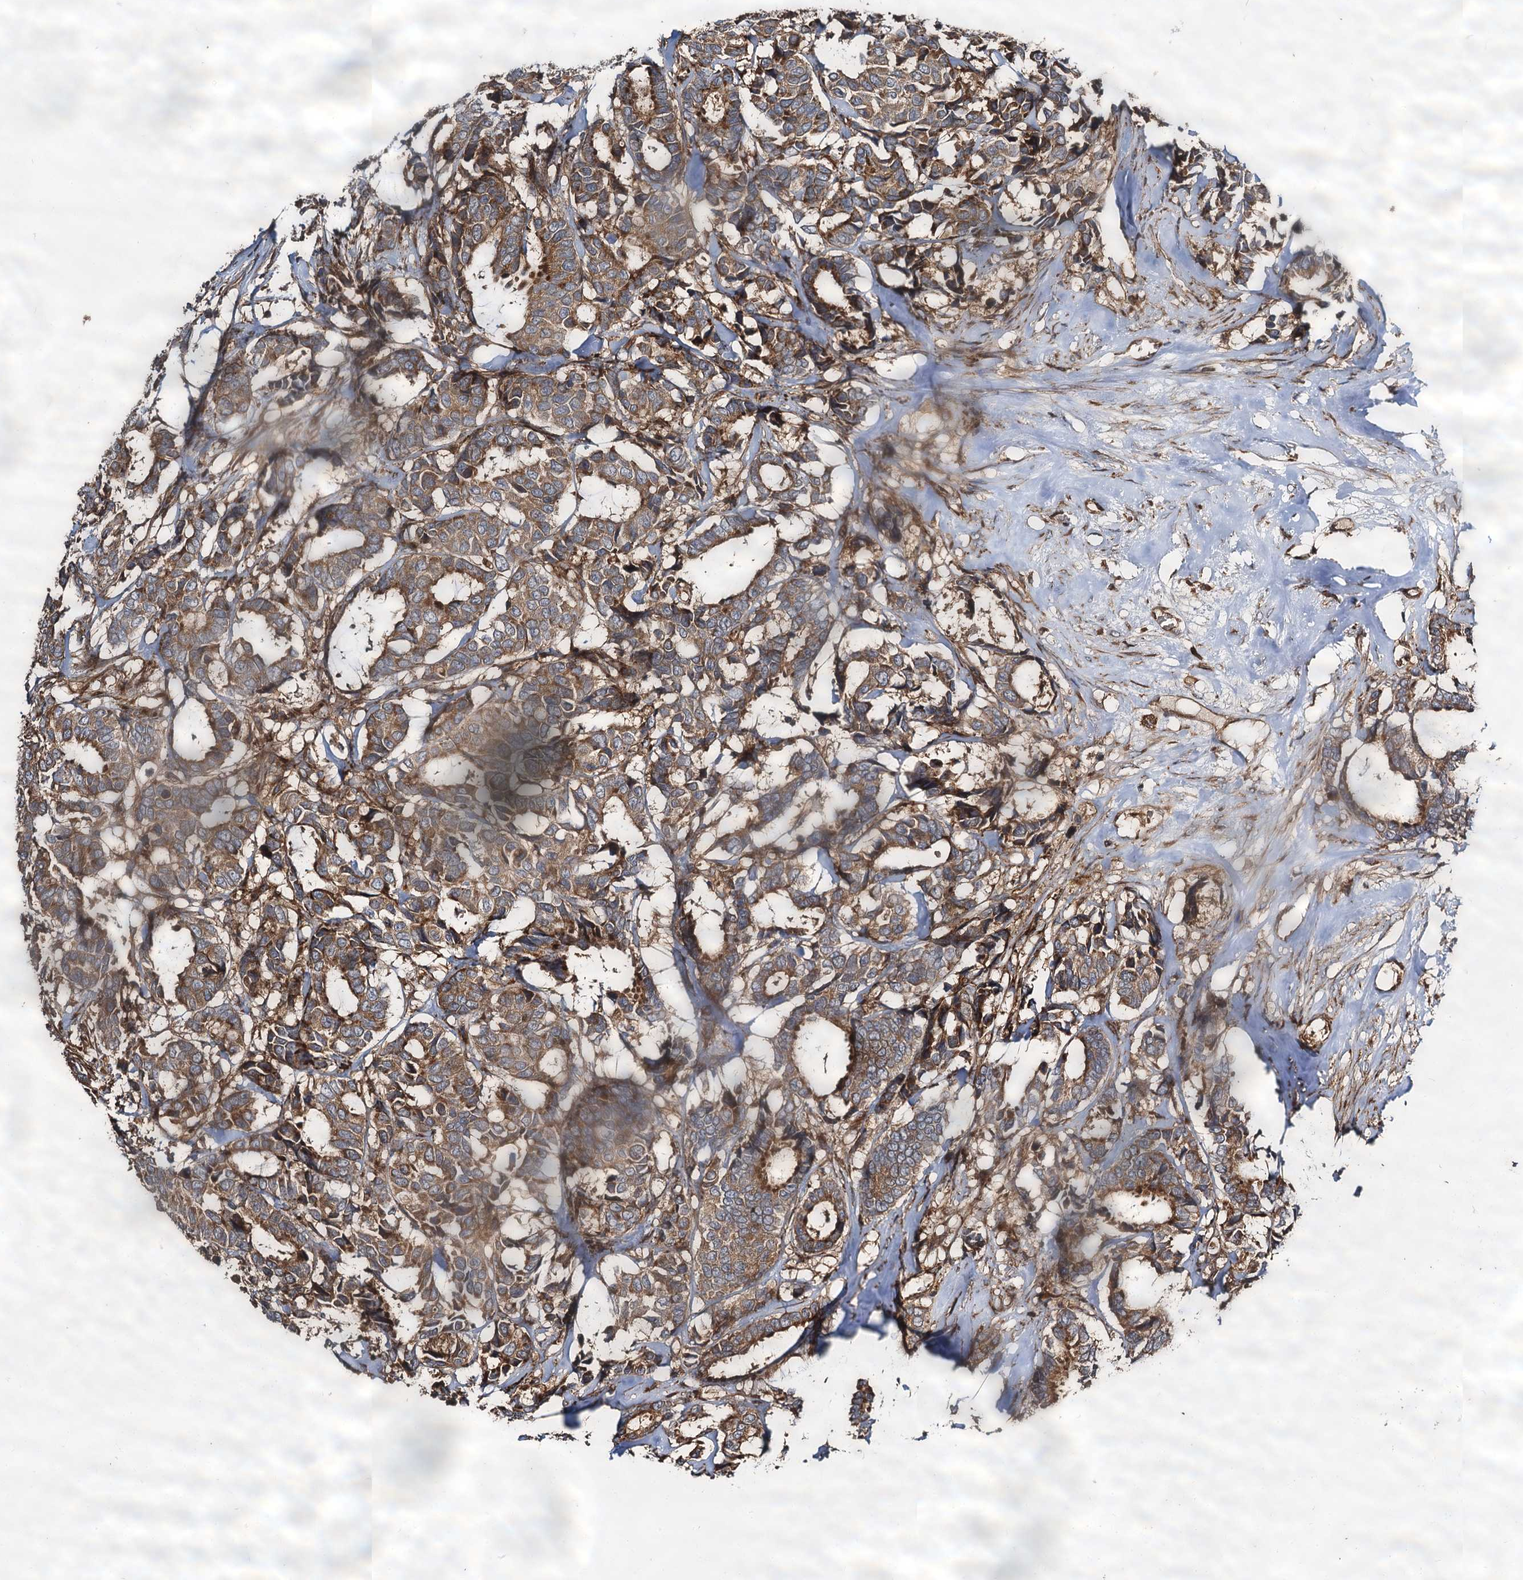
{"staining": {"intensity": "moderate", "quantity": ">75%", "location": "cytoplasmic/membranous"}, "tissue": "breast cancer", "cell_type": "Tumor cells", "image_type": "cancer", "snomed": [{"axis": "morphology", "description": "Duct carcinoma"}, {"axis": "topography", "description": "Breast"}], "caption": "Tumor cells demonstrate medium levels of moderate cytoplasmic/membranous positivity in about >75% of cells in human breast cancer (infiltrating ductal carcinoma).", "gene": "WDR73", "patient": {"sex": "female", "age": 87}}